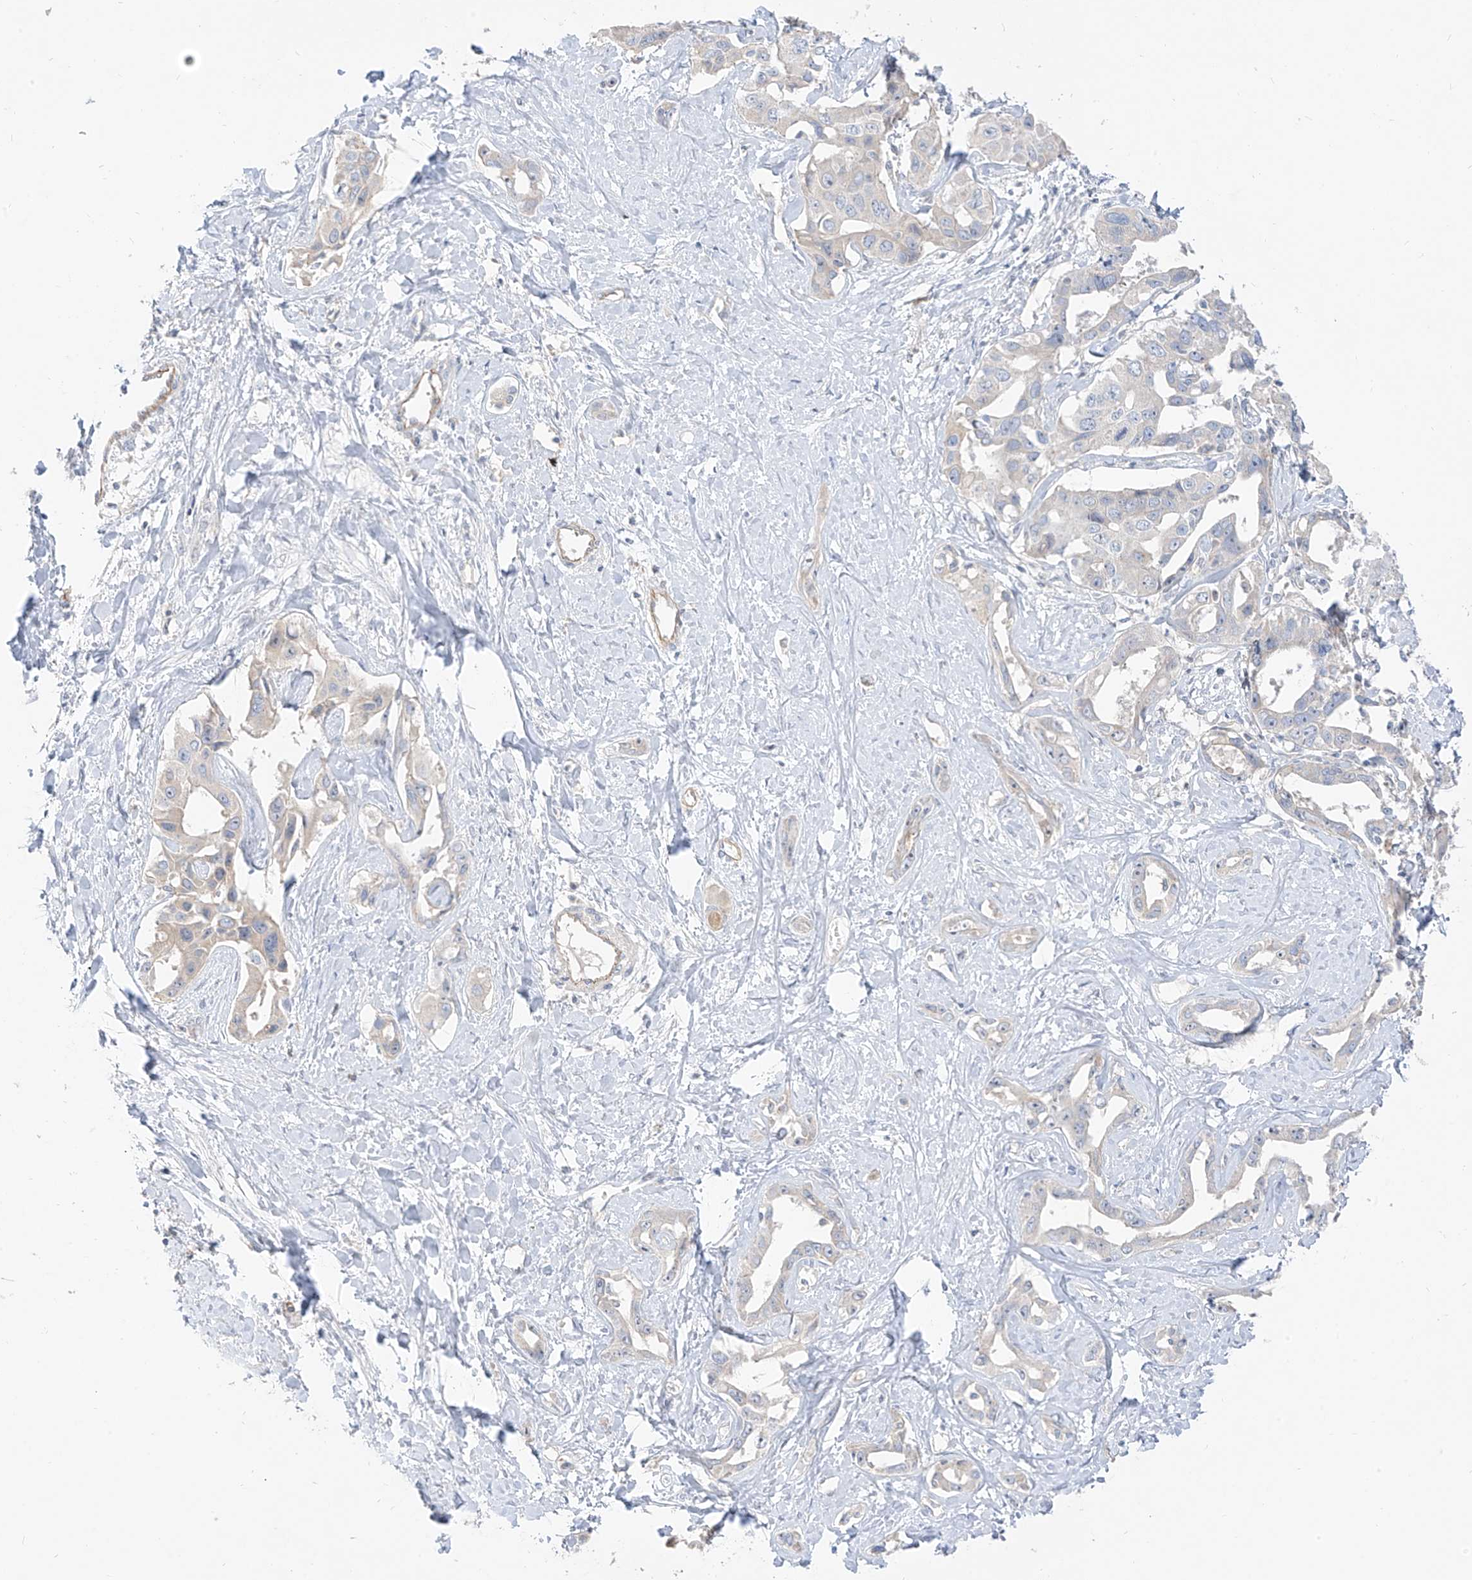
{"staining": {"intensity": "negative", "quantity": "none", "location": "none"}, "tissue": "liver cancer", "cell_type": "Tumor cells", "image_type": "cancer", "snomed": [{"axis": "morphology", "description": "Cholangiocarcinoma"}, {"axis": "topography", "description": "Liver"}], "caption": "The photomicrograph demonstrates no significant staining in tumor cells of liver cancer (cholangiocarcinoma).", "gene": "C2orf42", "patient": {"sex": "male", "age": 59}}